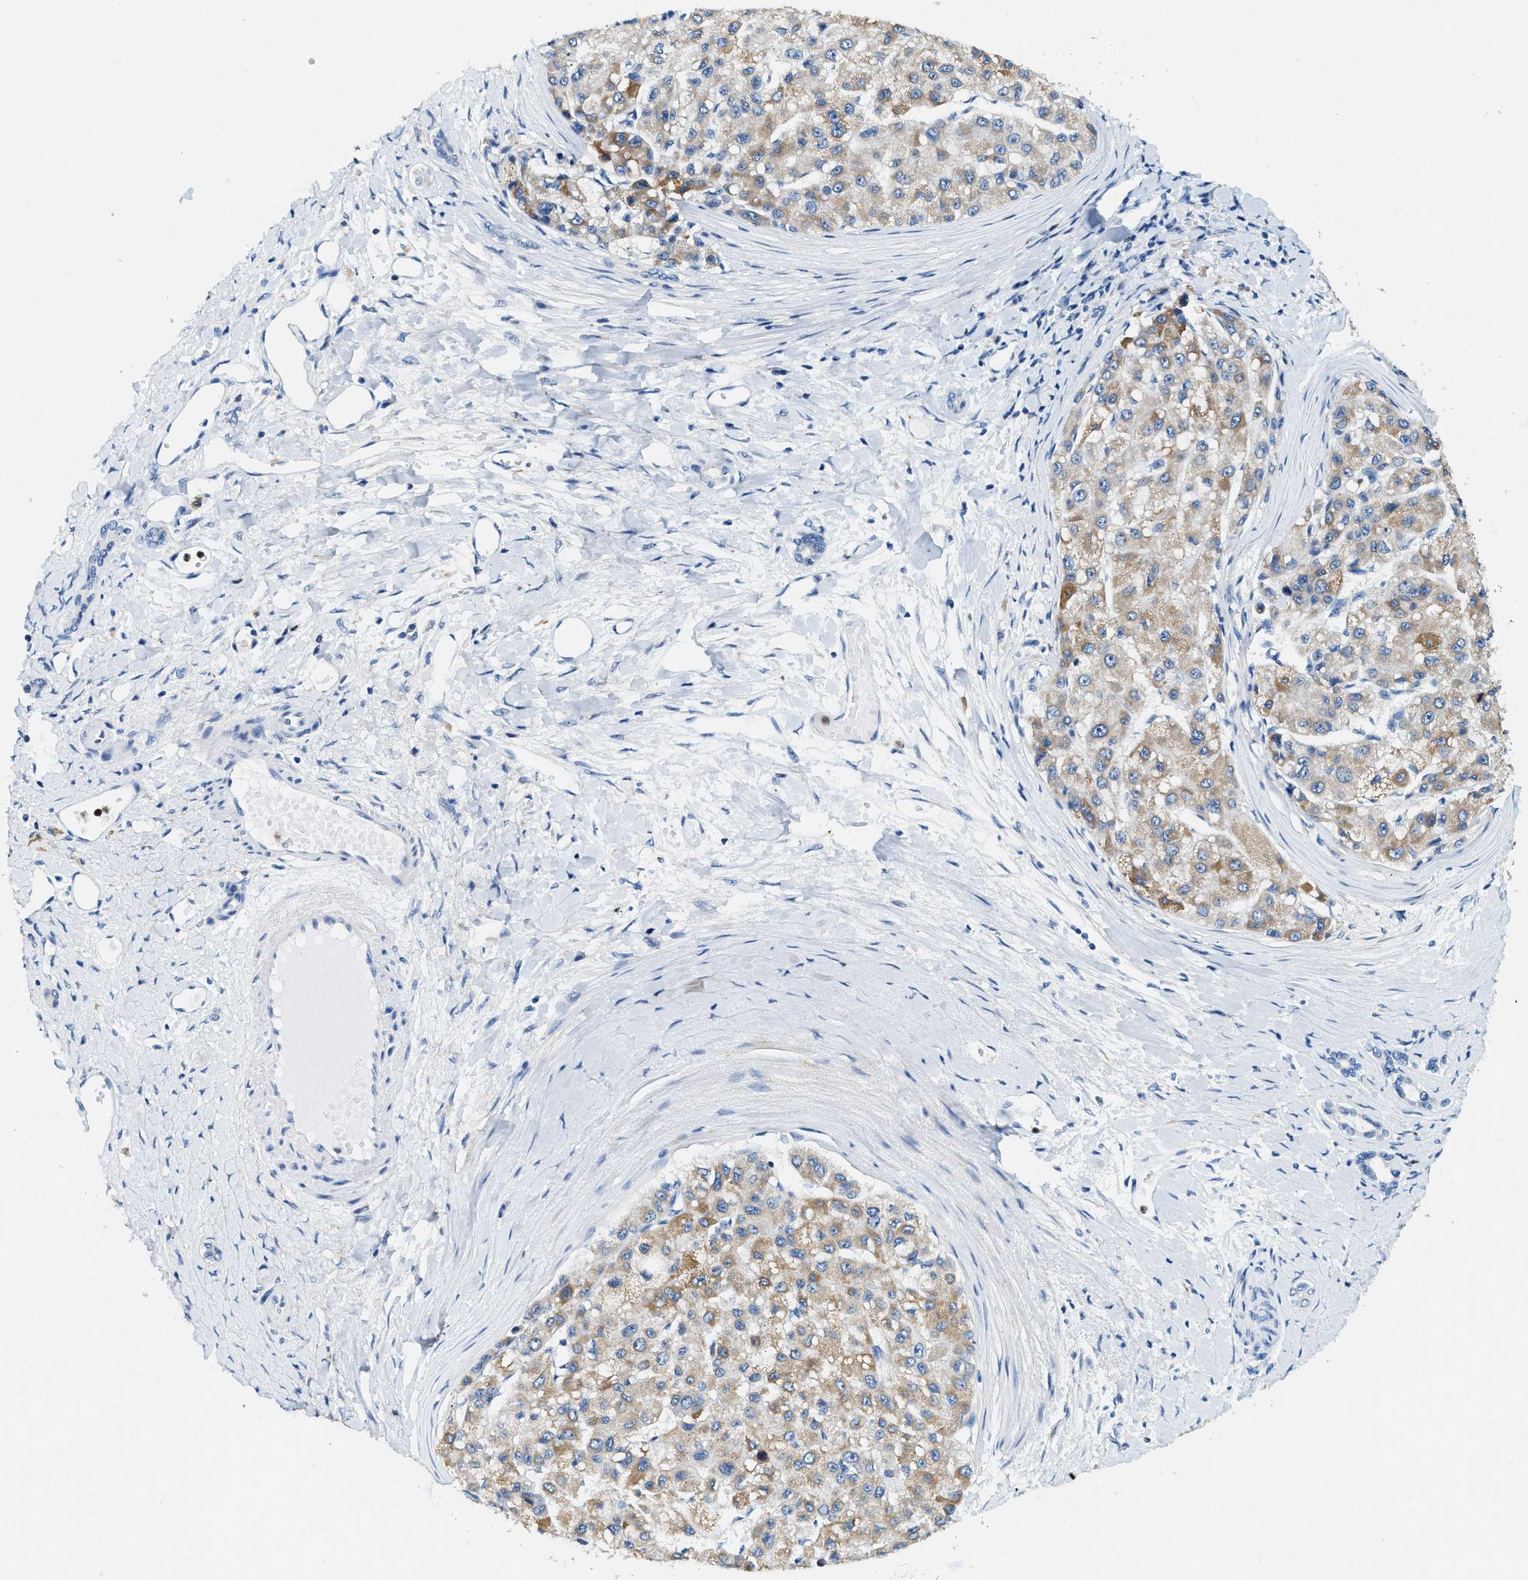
{"staining": {"intensity": "weak", "quantity": ">75%", "location": "cytoplasmic/membranous"}, "tissue": "liver cancer", "cell_type": "Tumor cells", "image_type": "cancer", "snomed": [{"axis": "morphology", "description": "Carcinoma, Hepatocellular, NOS"}, {"axis": "topography", "description": "Liver"}], "caption": "Human liver cancer stained with a protein marker reveals weak staining in tumor cells.", "gene": "ZDHHC13", "patient": {"sex": "male", "age": 80}}